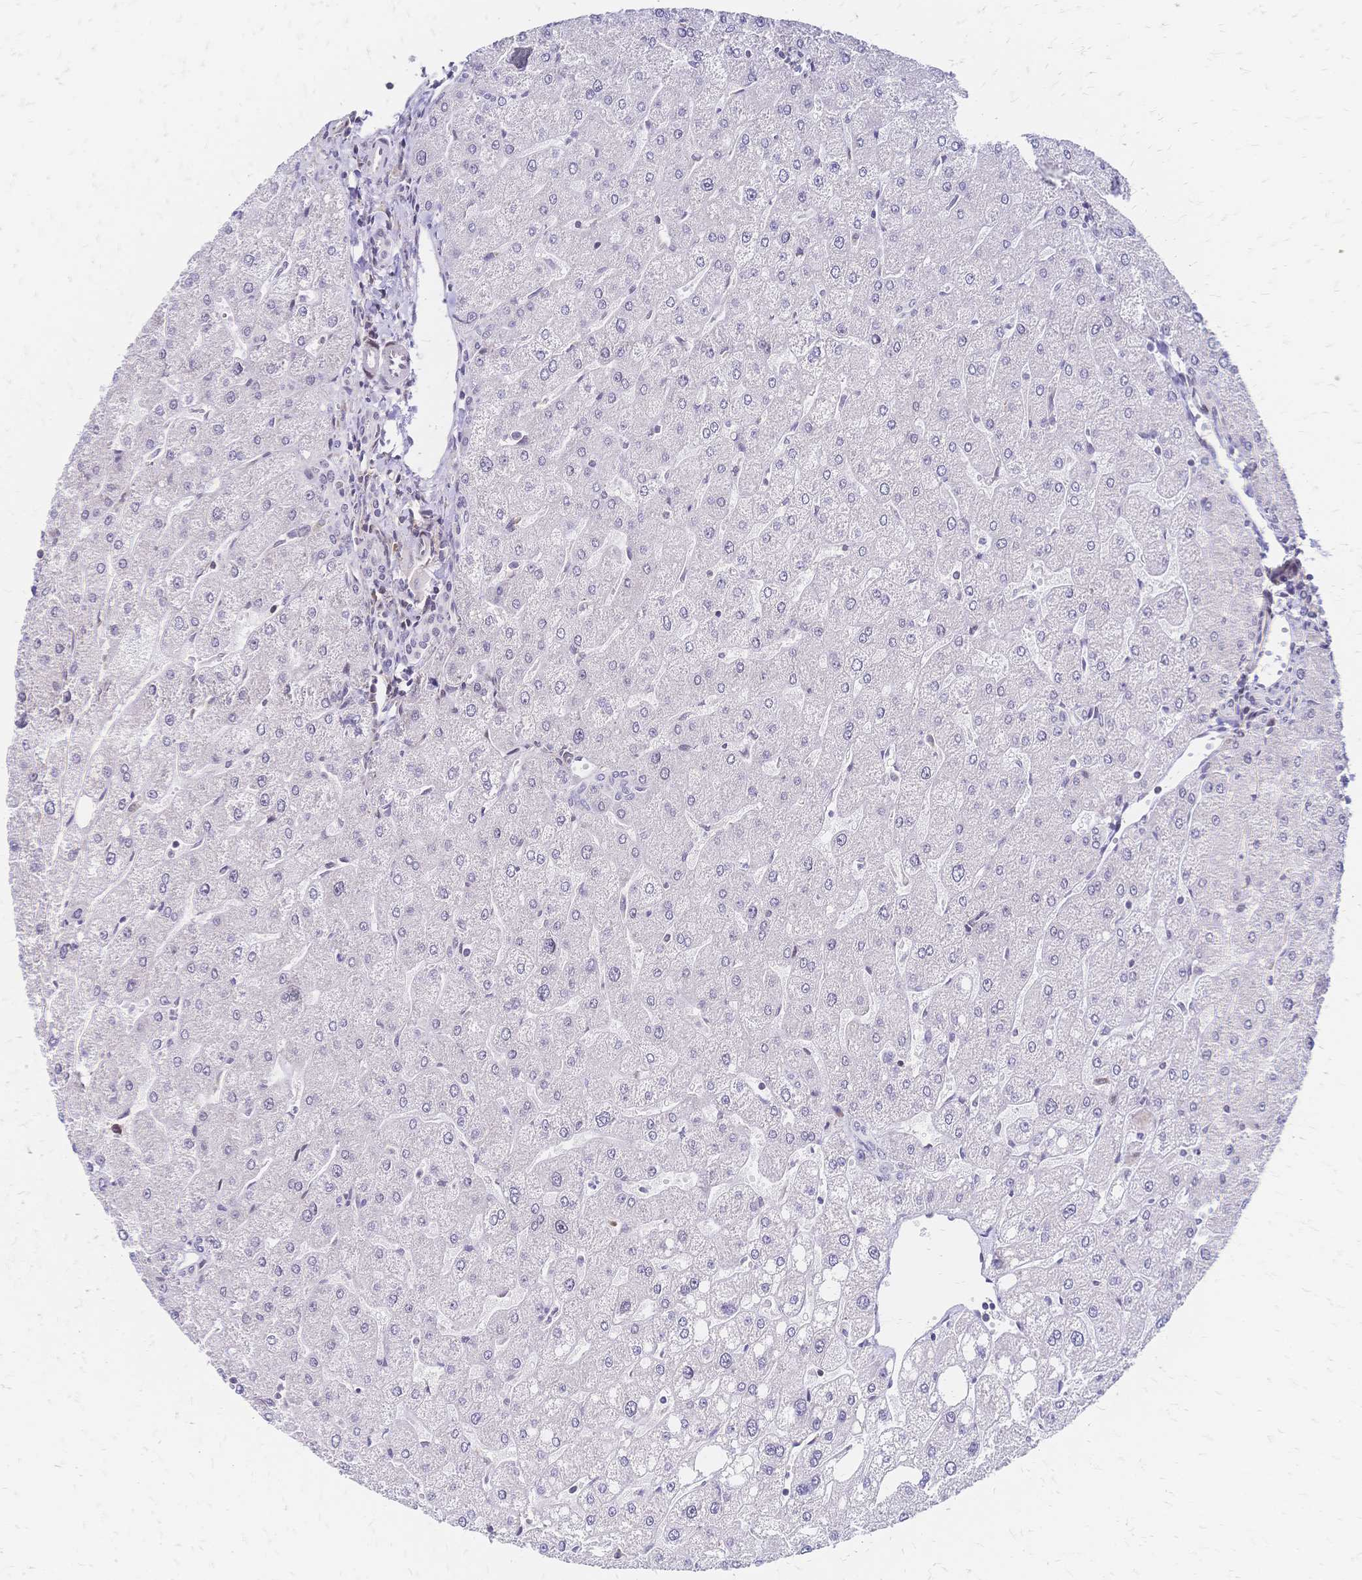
{"staining": {"intensity": "negative", "quantity": "none", "location": "none"}, "tissue": "liver", "cell_type": "Cholangiocytes", "image_type": "normal", "snomed": [{"axis": "morphology", "description": "Normal tissue, NOS"}, {"axis": "topography", "description": "Liver"}], "caption": "There is no significant staining in cholangiocytes of liver. Brightfield microscopy of immunohistochemistry stained with DAB (brown) and hematoxylin (blue), captured at high magnification.", "gene": "CBX7", "patient": {"sex": "male", "age": 67}}